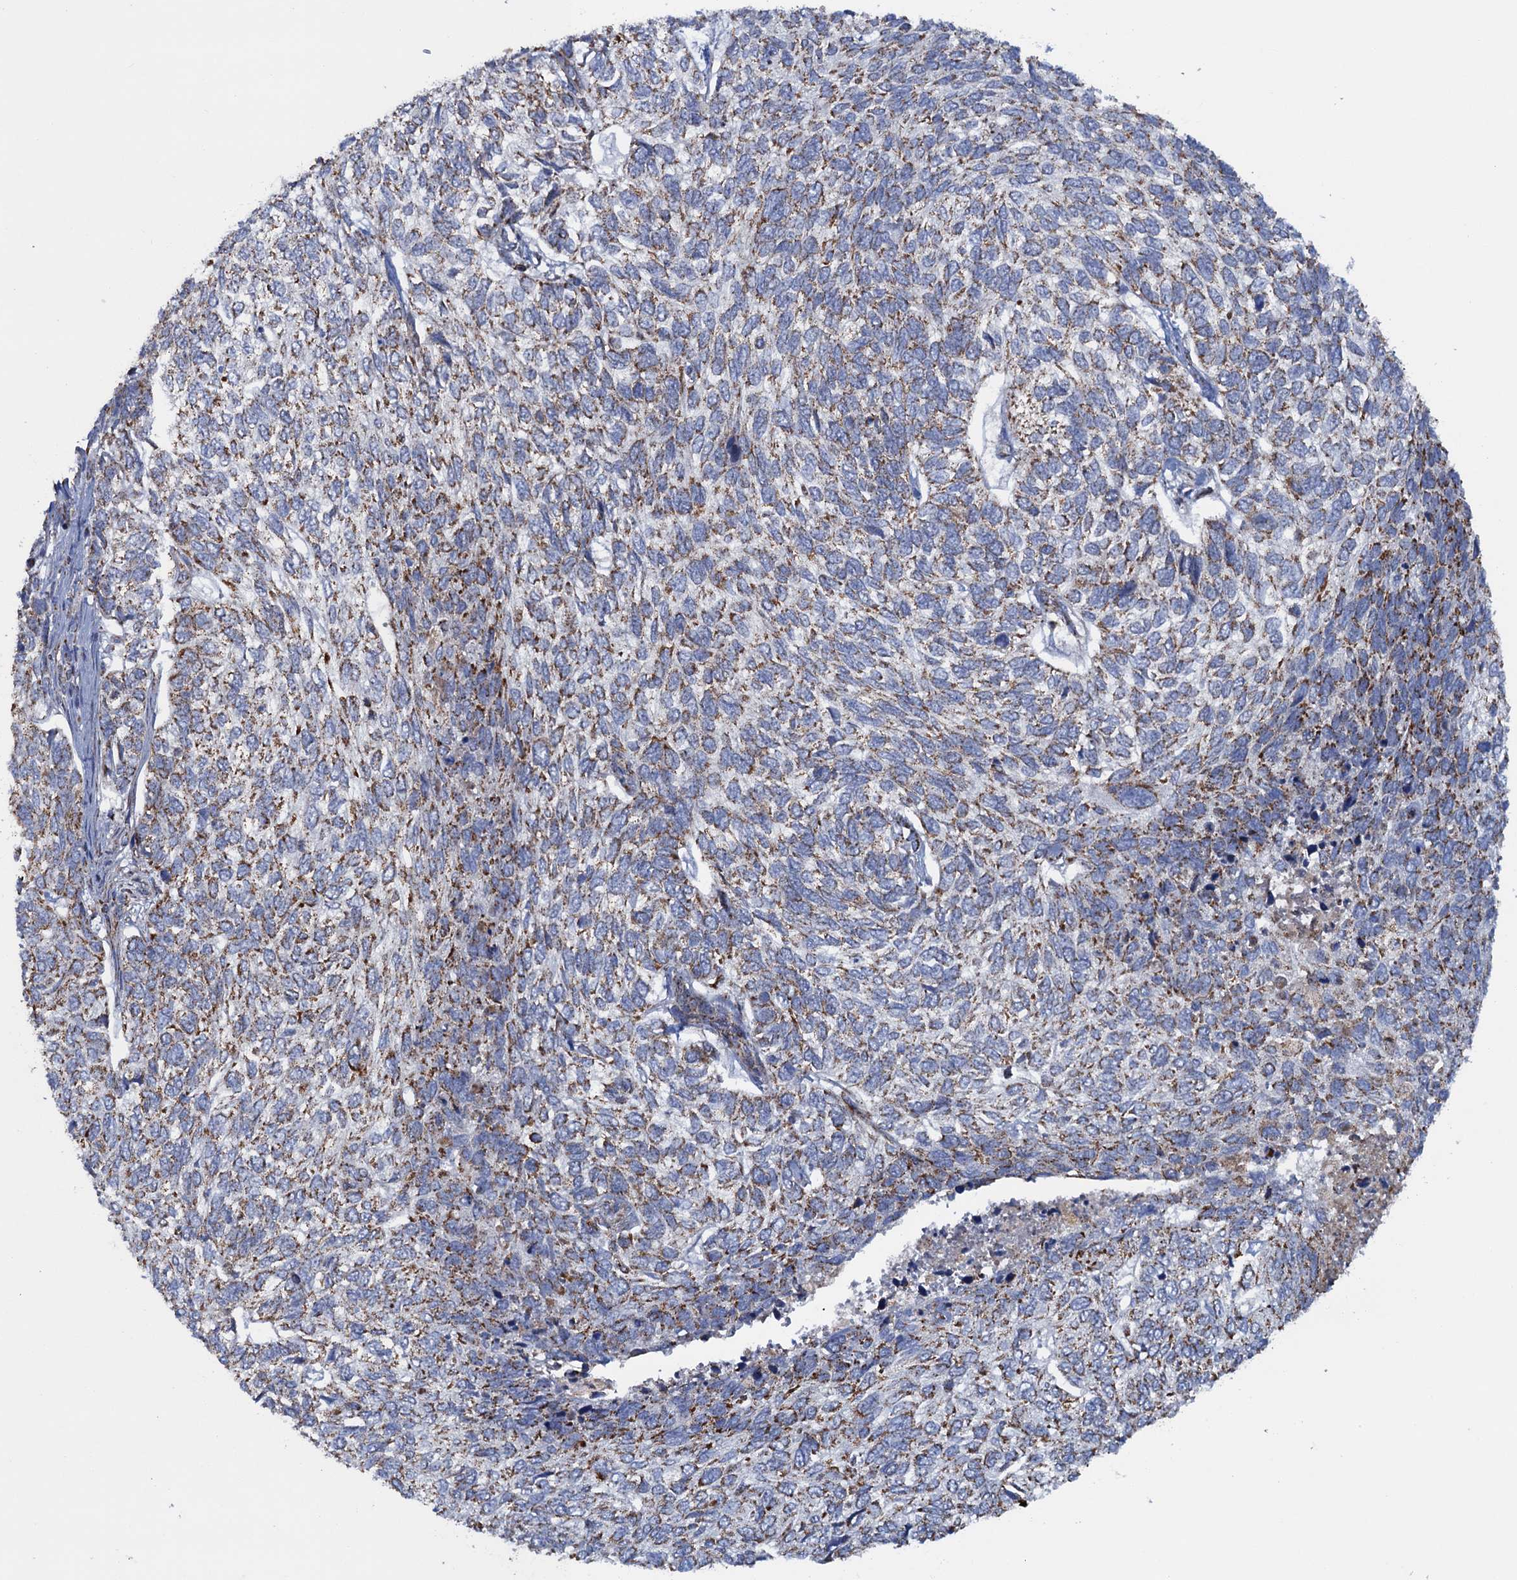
{"staining": {"intensity": "moderate", "quantity": ">75%", "location": "cytoplasmic/membranous"}, "tissue": "skin cancer", "cell_type": "Tumor cells", "image_type": "cancer", "snomed": [{"axis": "morphology", "description": "Basal cell carcinoma"}, {"axis": "topography", "description": "Skin"}], "caption": "IHC image of basal cell carcinoma (skin) stained for a protein (brown), which reveals medium levels of moderate cytoplasmic/membranous staining in about >75% of tumor cells.", "gene": "GTPBP3", "patient": {"sex": "female", "age": 65}}